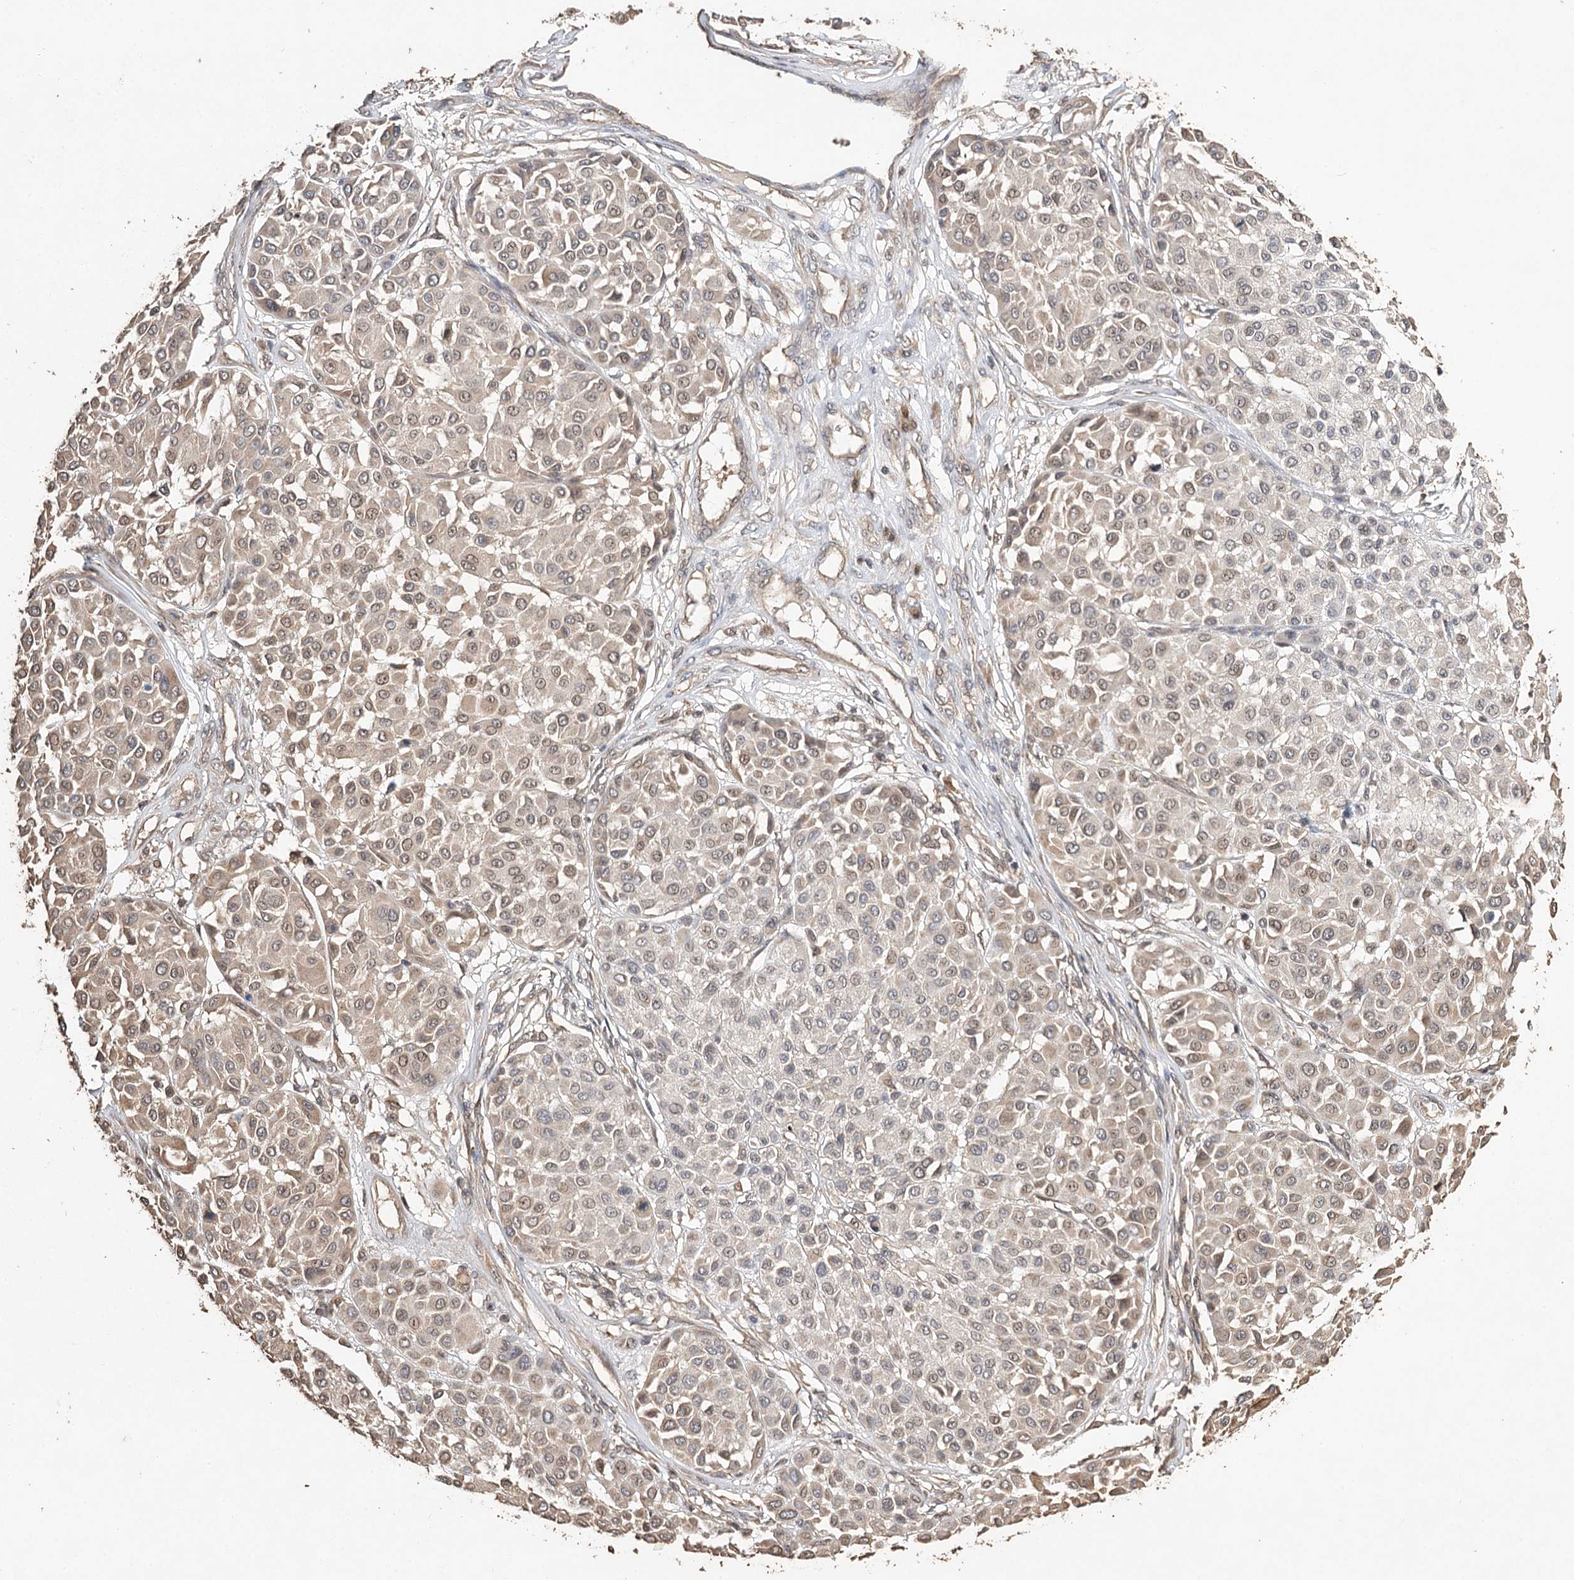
{"staining": {"intensity": "negative", "quantity": "none", "location": "none"}, "tissue": "melanoma", "cell_type": "Tumor cells", "image_type": "cancer", "snomed": [{"axis": "morphology", "description": "Malignant melanoma, Metastatic site"}, {"axis": "topography", "description": "Soft tissue"}], "caption": "DAB (3,3'-diaminobenzidine) immunohistochemical staining of malignant melanoma (metastatic site) exhibits no significant expression in tumor cells.", "gene": "NOPCHAP1", "patient": {"sex": "male", "age": 41}}